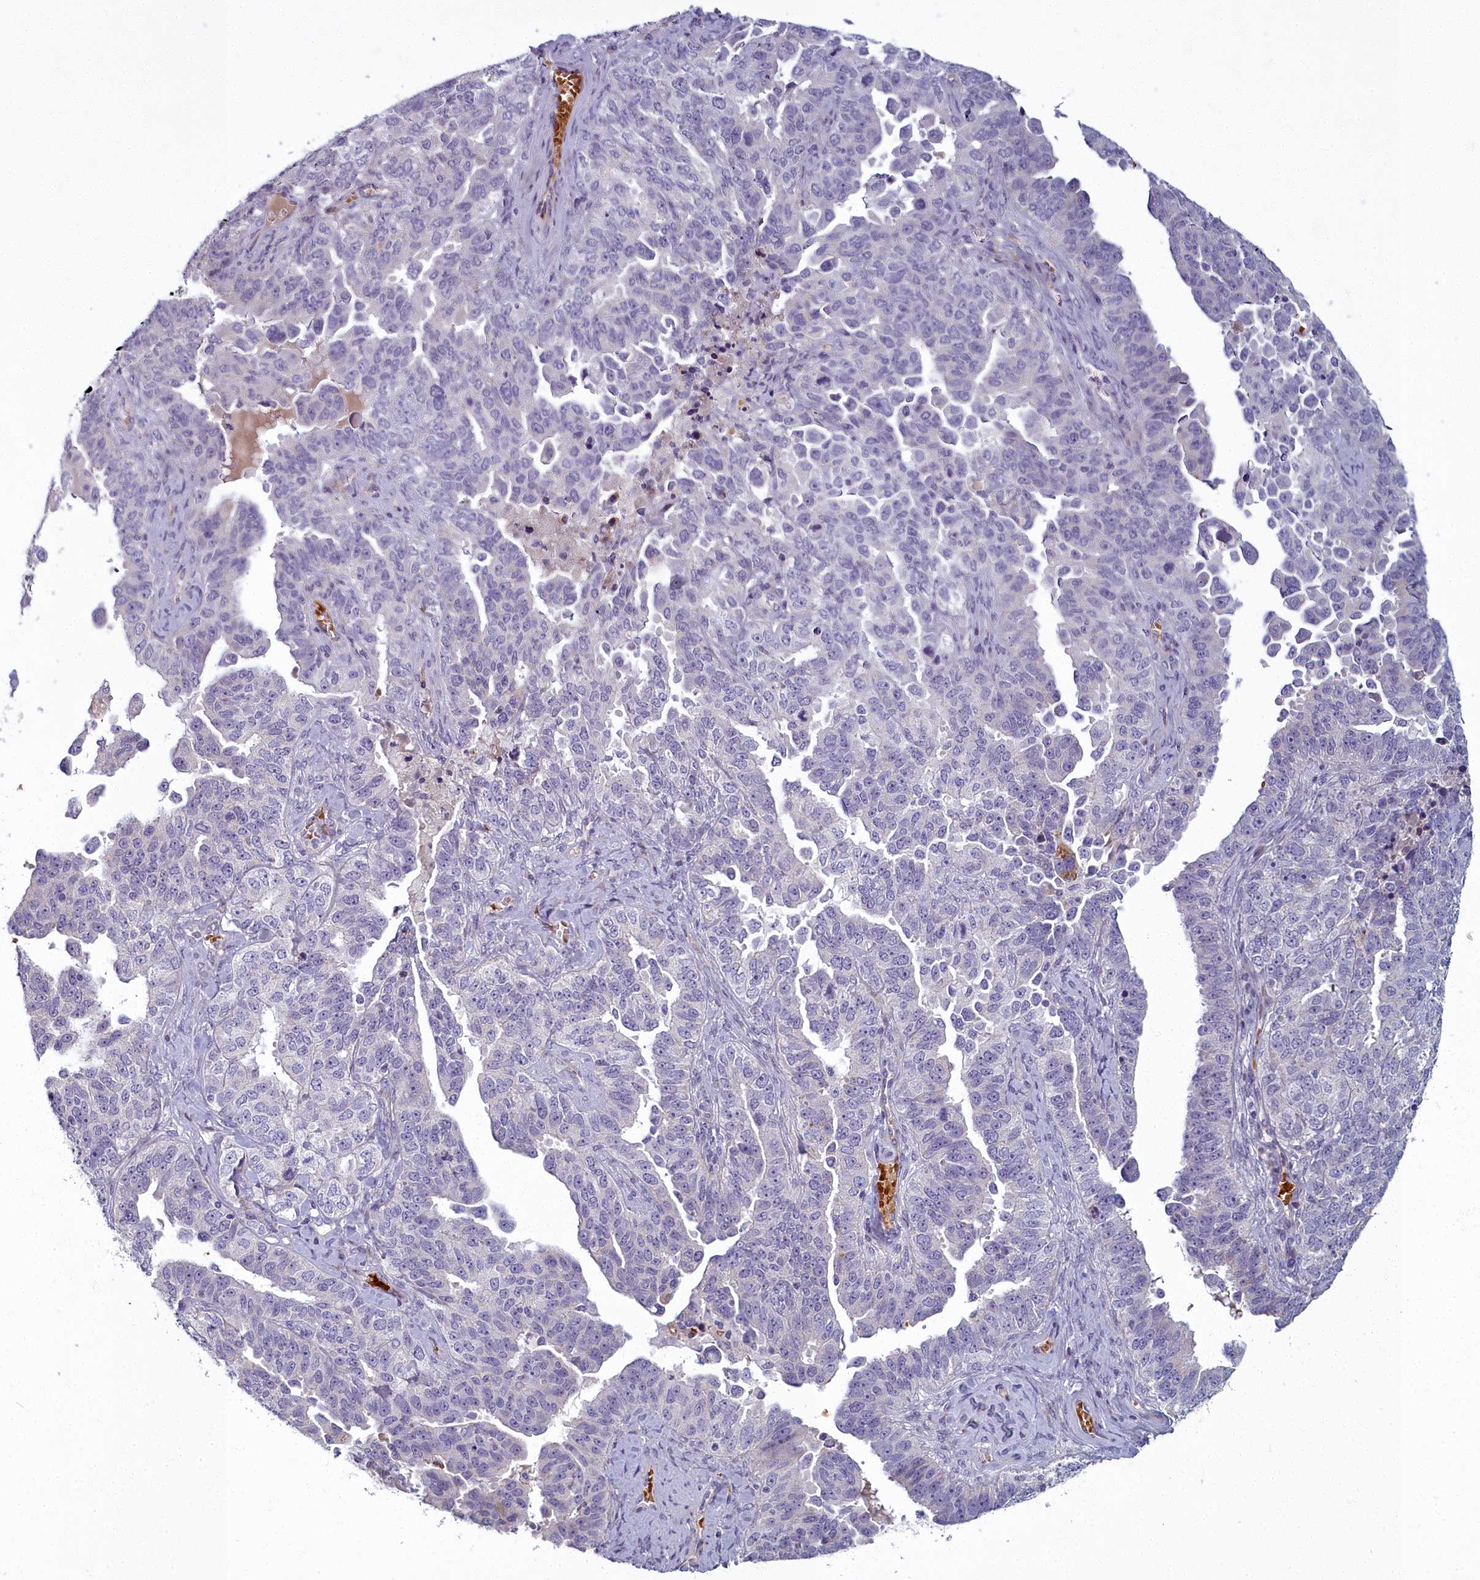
{"staining": {"intensity": "negative", "quantity": "none", "location": "none"}, "tissue": "ovarian cancer", "cell_type": "Tumor cells", "image_type": "cancer", "snomed": [{"axis": "morphology", "description": "Carcinoma, endometroid"}, {"axis": "topography", "description": "Ovary"}], "caption": "An immunohistochemistry image of ovarian endometroid carcinoma is shown. There is no staining in tumor cells of ovarian endometroid carcinoma.", "gene": "ARL15", "patient": {"sex": "female", "age": 62}}